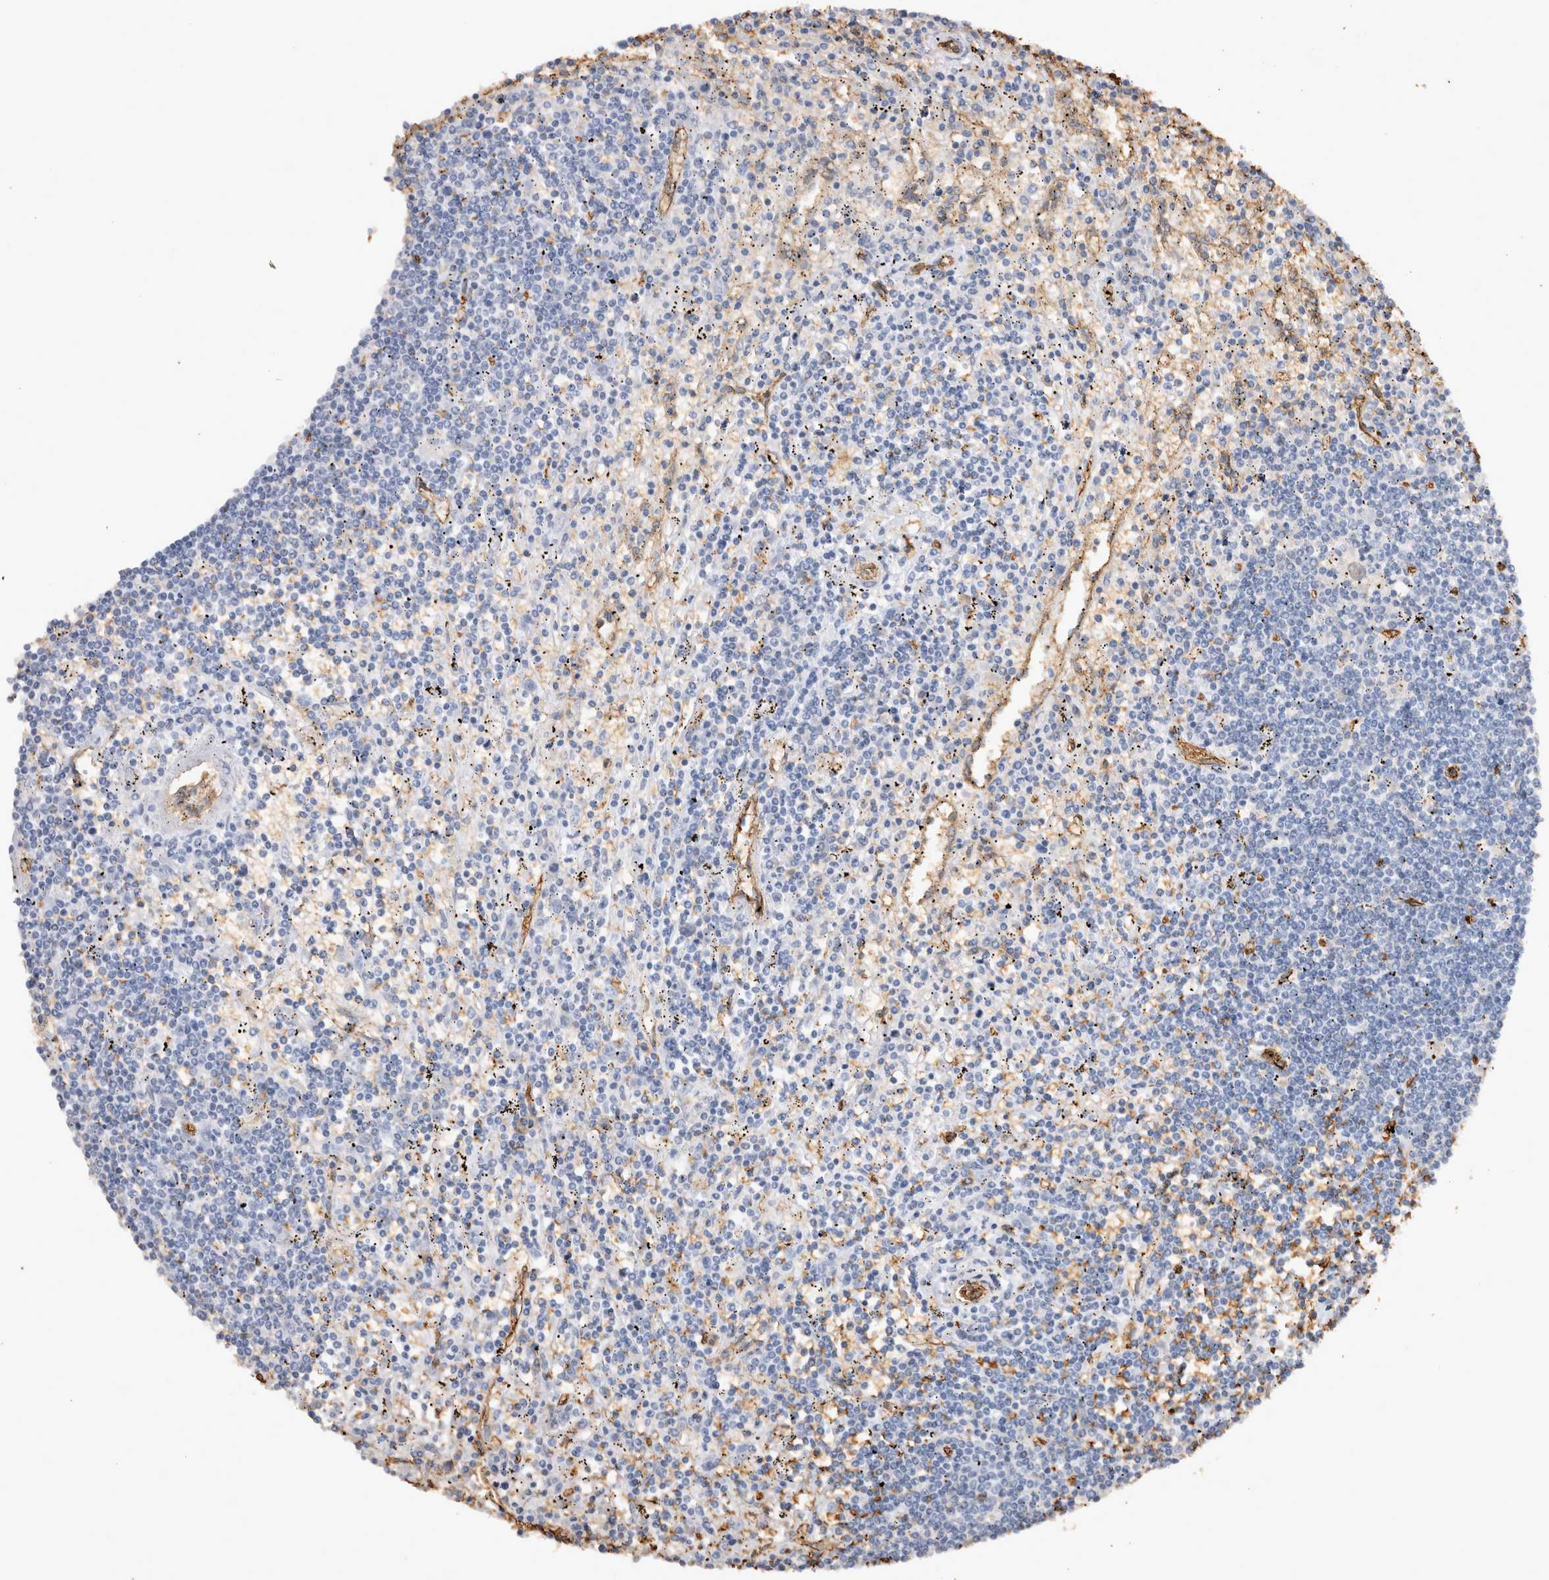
{"staining": {"intensity": "negative", "quantity": "none", "location": "none"}, "tissue": "lymphoma", "cell_type": "Tumor cells", "image_type": "cancer", "snomed": [{"axis": "morphology", "description": "Malignant lymphoma, non-Hodgkin's type, Low grade"}, {"axis": "topography", "description": "Spleen"}], "caption": "A high-resolution histopathology image shows IHC staining of lymphoma, which reveals no significant staining in tumor cells.", "gene": "IL17RC", "patient": {"sex": "male", "age": 76}}